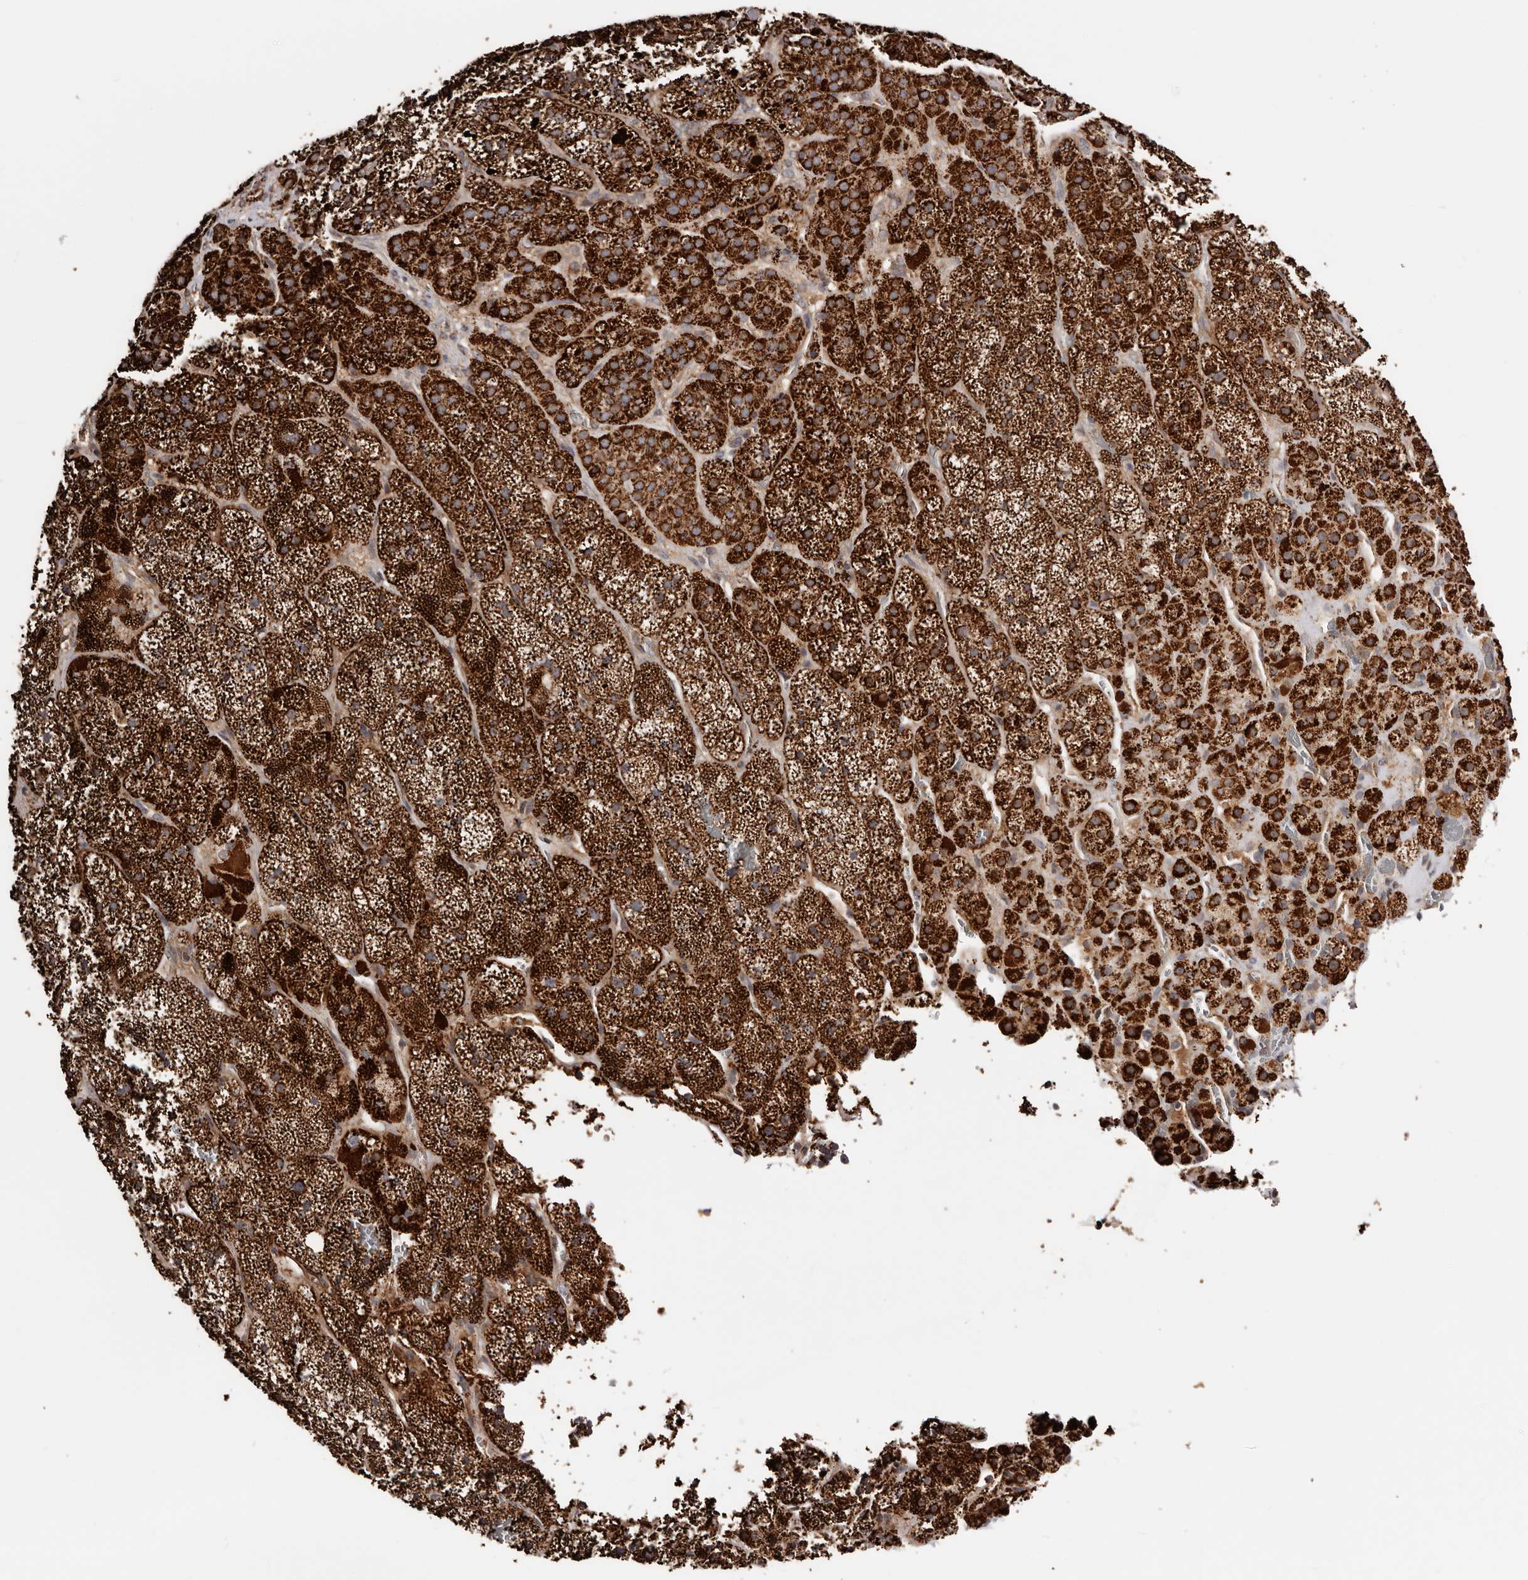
{"staining": {"intensity": "strong", "quantity": ">75%", "location": "cytoplasmic/membranous"}, "tissue": "adrenal gland", "cell_type": "Glandular cells", "image_type": "normal", "snomed": [{"axis": "morphology", "description": "Normal tissue, NOS"}, {"axis": "topography", "description": "Adrenal gland"}], "caption": "High-power microscopy captured an IHC photomicrograph of normal adrenal gland, revealing strong cytoplasmic/membranous staining in about >75% of glandular cells.", "gene": "PRKACB", "patient": {"sex": "male", "age": 57}}